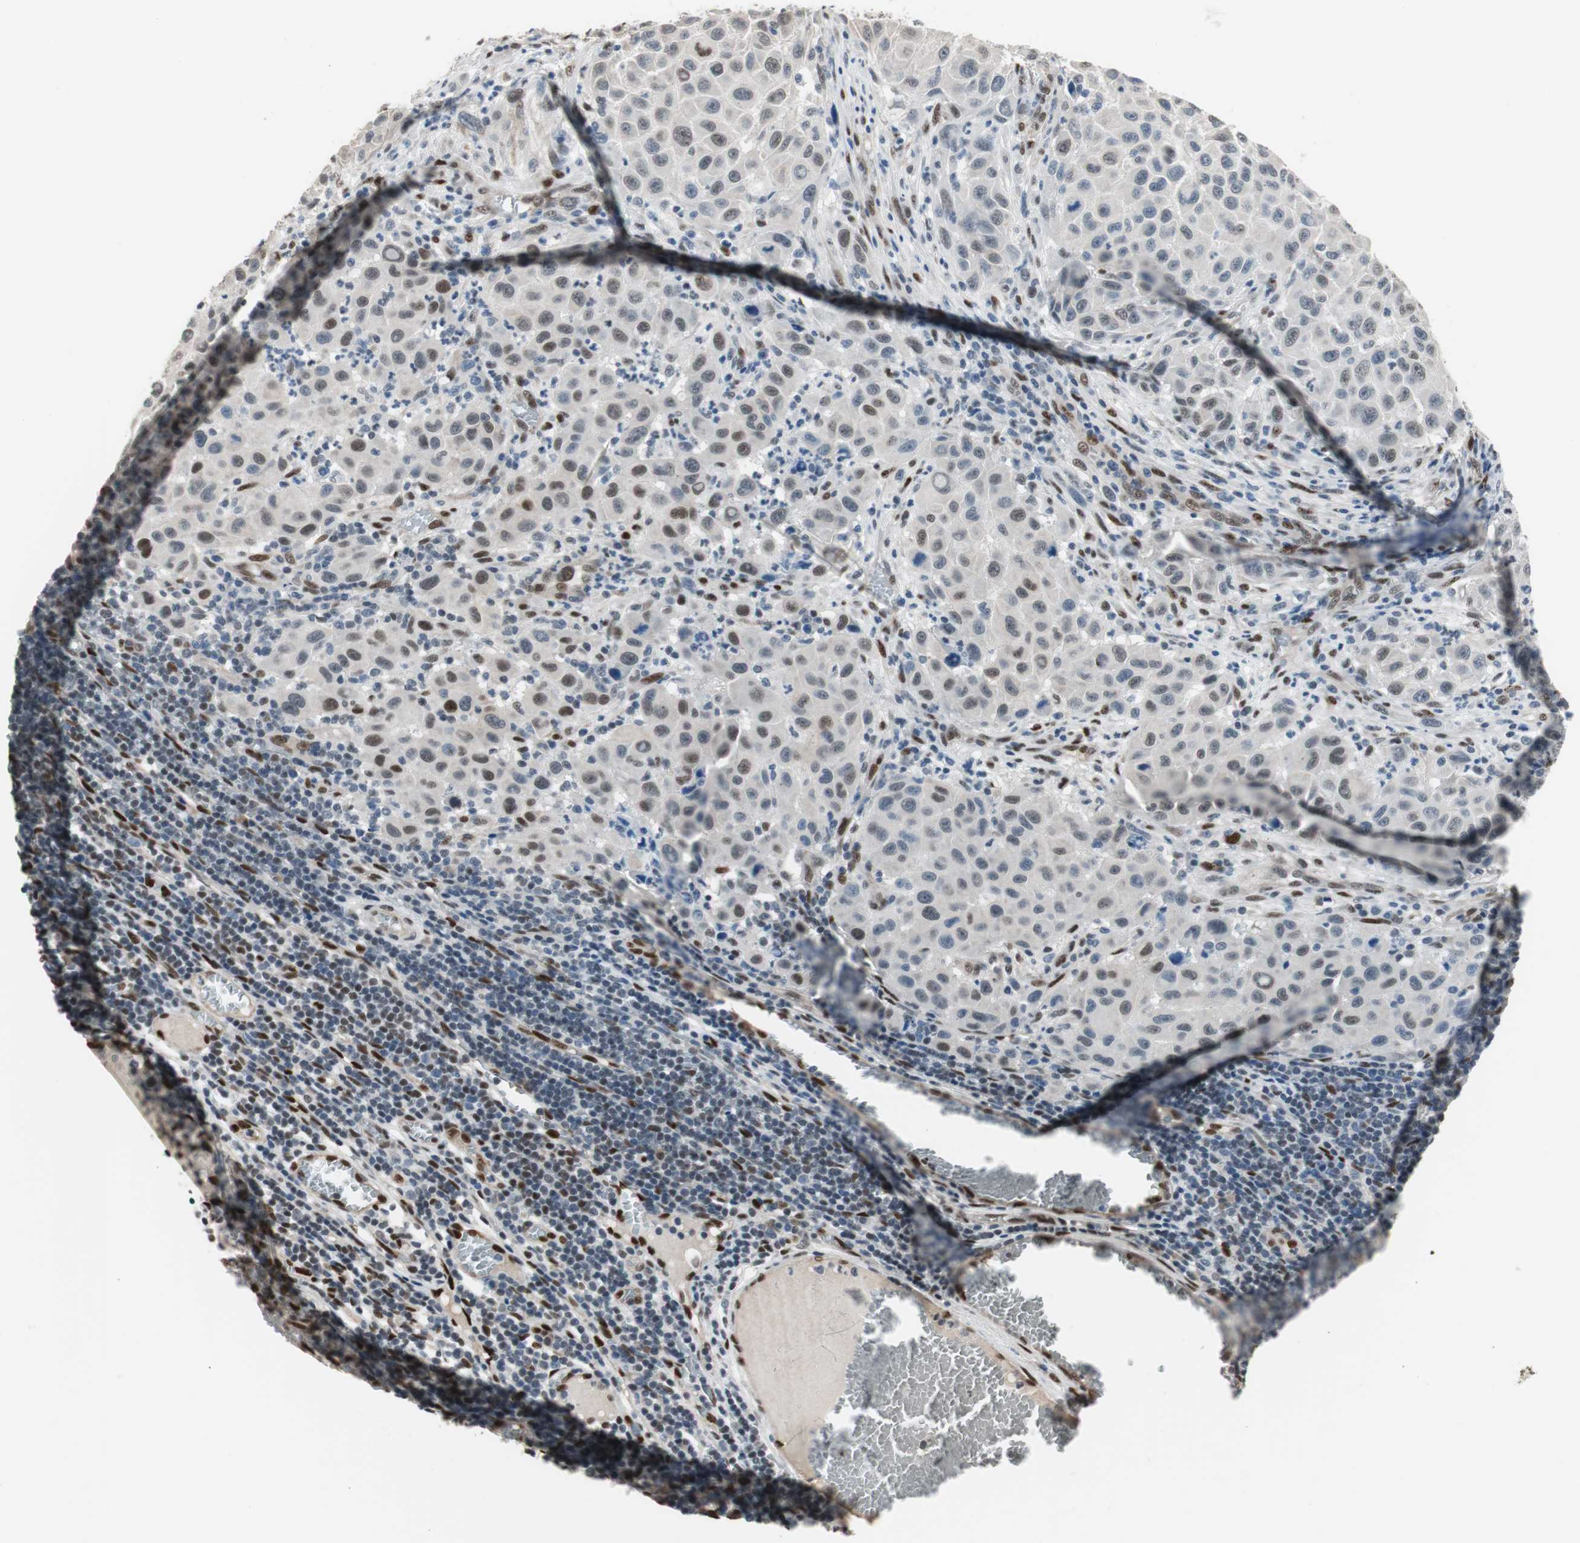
{"staining": {"intensity": "weak", "quantity": "<25%", "location": "nuclear"}, "tissue": "melanoma", "cell_type": "Tumor cells", "image_type": "cancer", "snomed": [{"axis": "morphology", "description": "Malignant melanoma, Metastatic site"}, {"axis": "topography", "description": "Lymph node"}], "caption": "A micrograph of human malignant melanoma (metastatic site) is negative for staining in tumor cells.", "gene": "PML", "patient": {"sex": "male", "age": 61}}